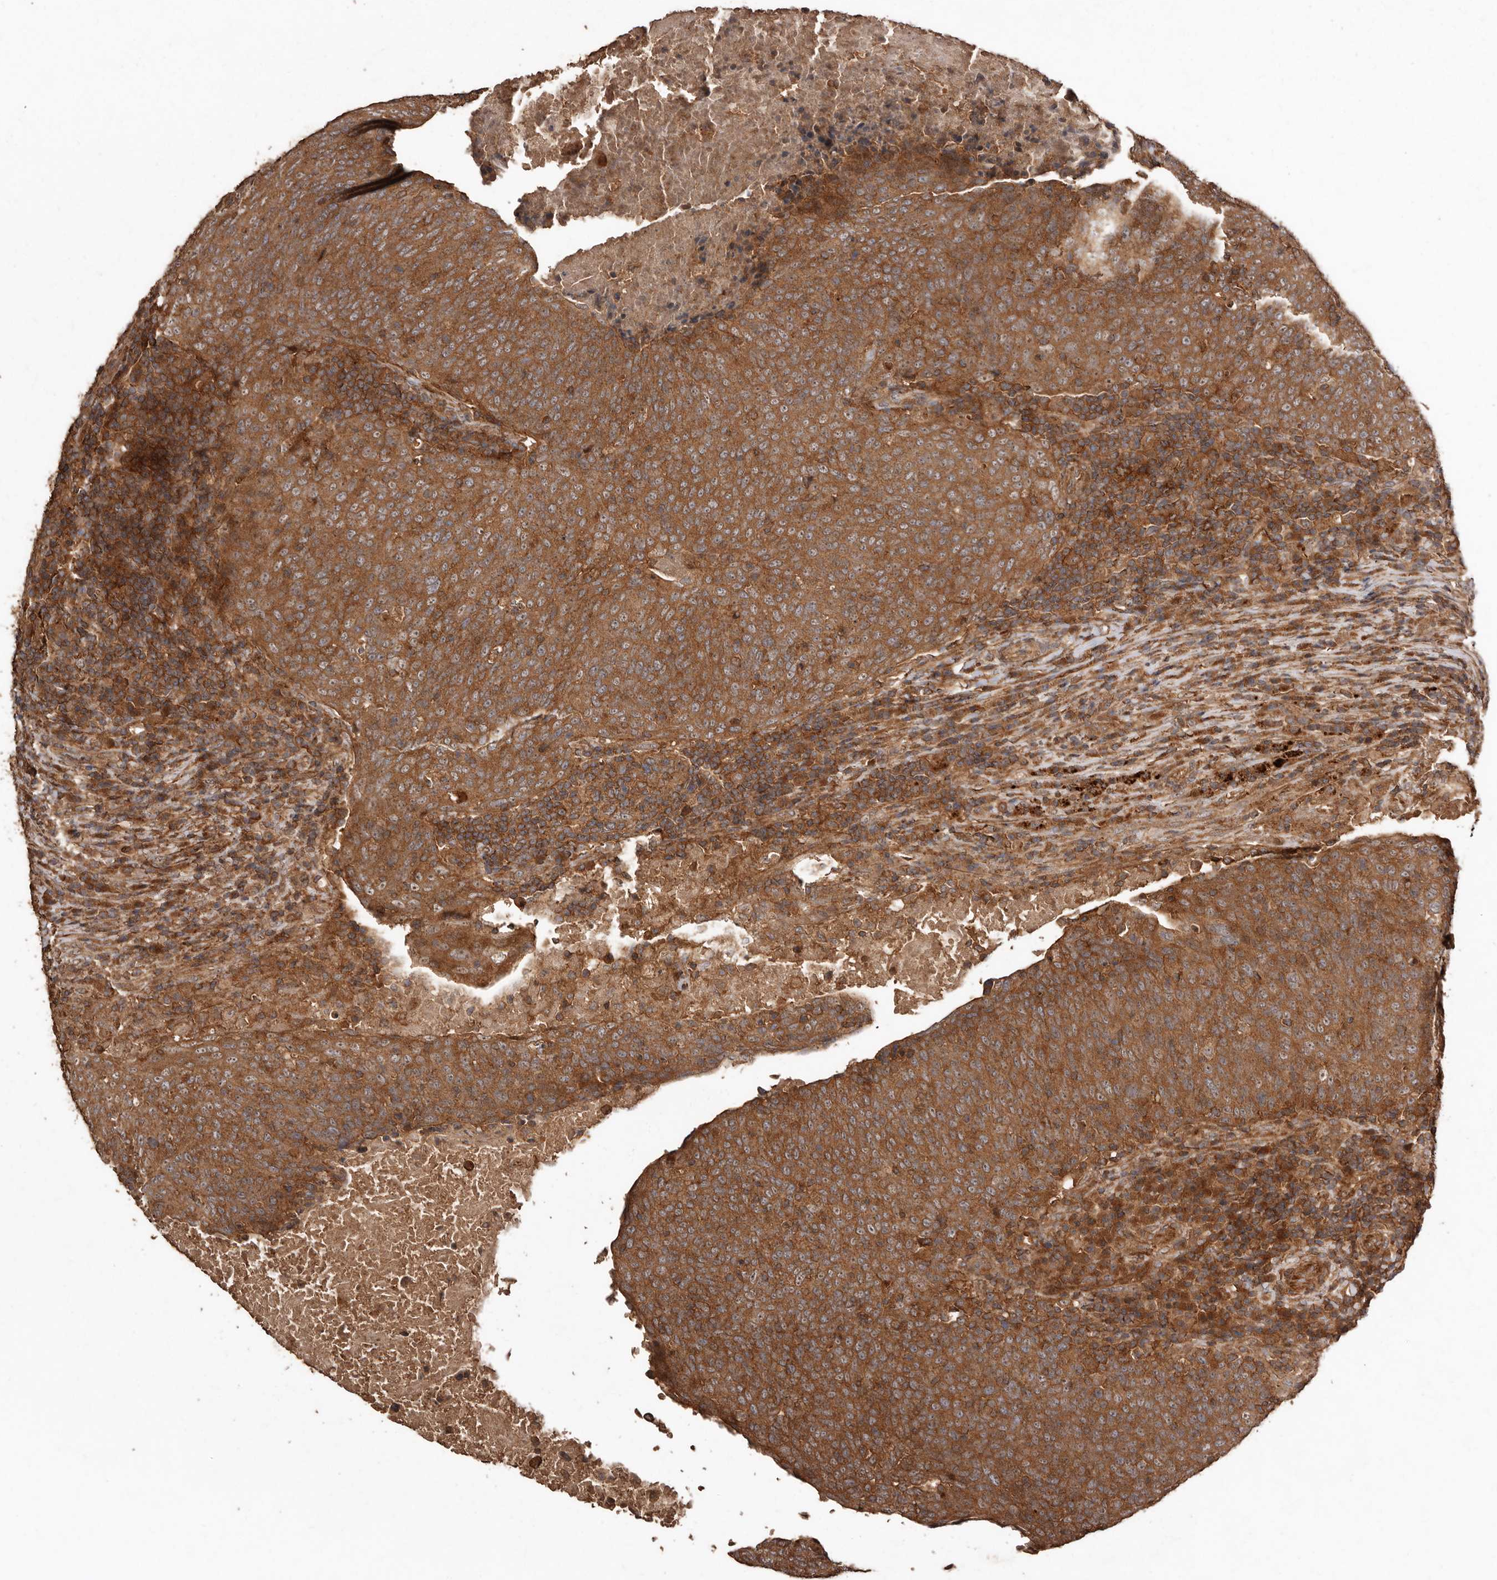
{"staining": {"intensity": "strong", "quantity": ">75%", "location": "cytoplasmic/membranous"}, "tissue": "head and neck cancer", "cell_type": "Tumor cells", "image_type": "cancer", "snomed": [{"axis": "morphology", "description": "Squamous cell carcinoma, NOS"}, {"axis": "morphology", "description": "Squamous cell carcinoma, metastatic, NOS"}, {"axis": "topography", "description": "Lymph node"}, {"axis": "topography", "description": "Head-Neck"}], "caption": "Immunohistochemistry (IHC) photomicrograph of human head and neck cancer (squamous cell carcinoma) stained for a protein (brown), which displays high levels of strong cytoplasmic/membranous positivity in approximately >75% of tumor cells.", "gene": "RWDD1", "patient": {"sex": "male", "age": 62}}